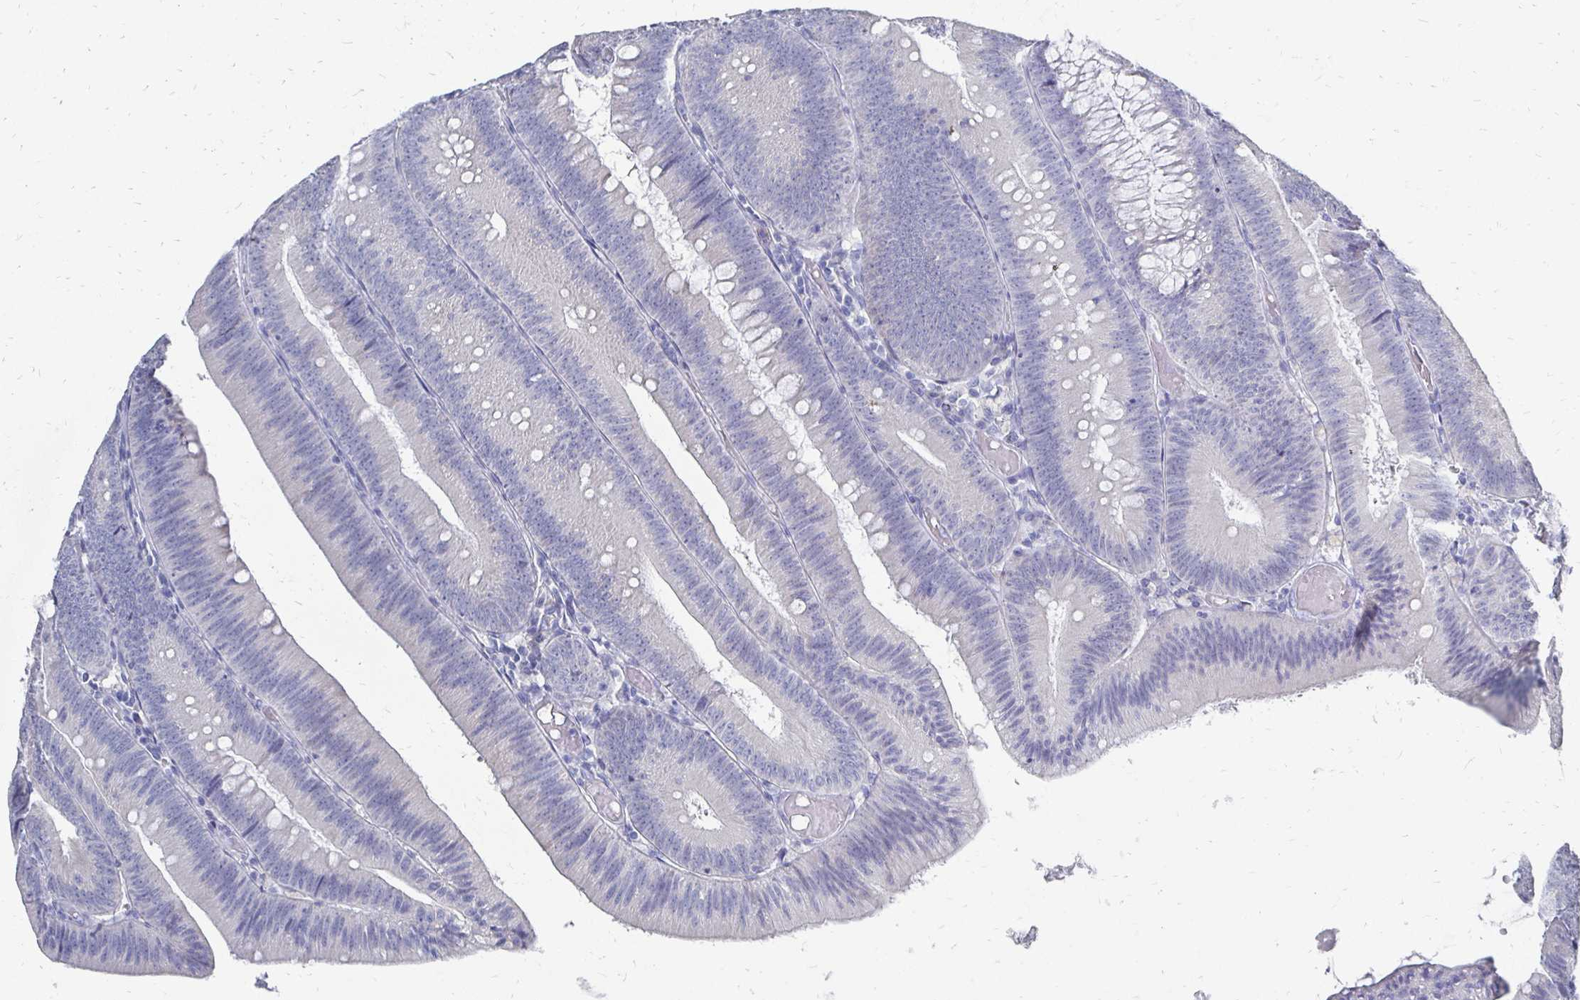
{"staining": {"intensity": "negative", "quantity": "none", "location": "none"}, "tissue": "colorectal cancer", "cell_type": "Tumor cells", "image_type": "cancer", "snomed": [{"axis": "morphology", "description": "Adenocarcinoma, NOS"}, {"axis": "topography", "description": "Colon"}], "caption": "Image shows no protein staining in tumor cells of colorectal adenocarcinoma tissue.", "gene": "SYCP3", "patient": {"sex": "male", "age": 84}}